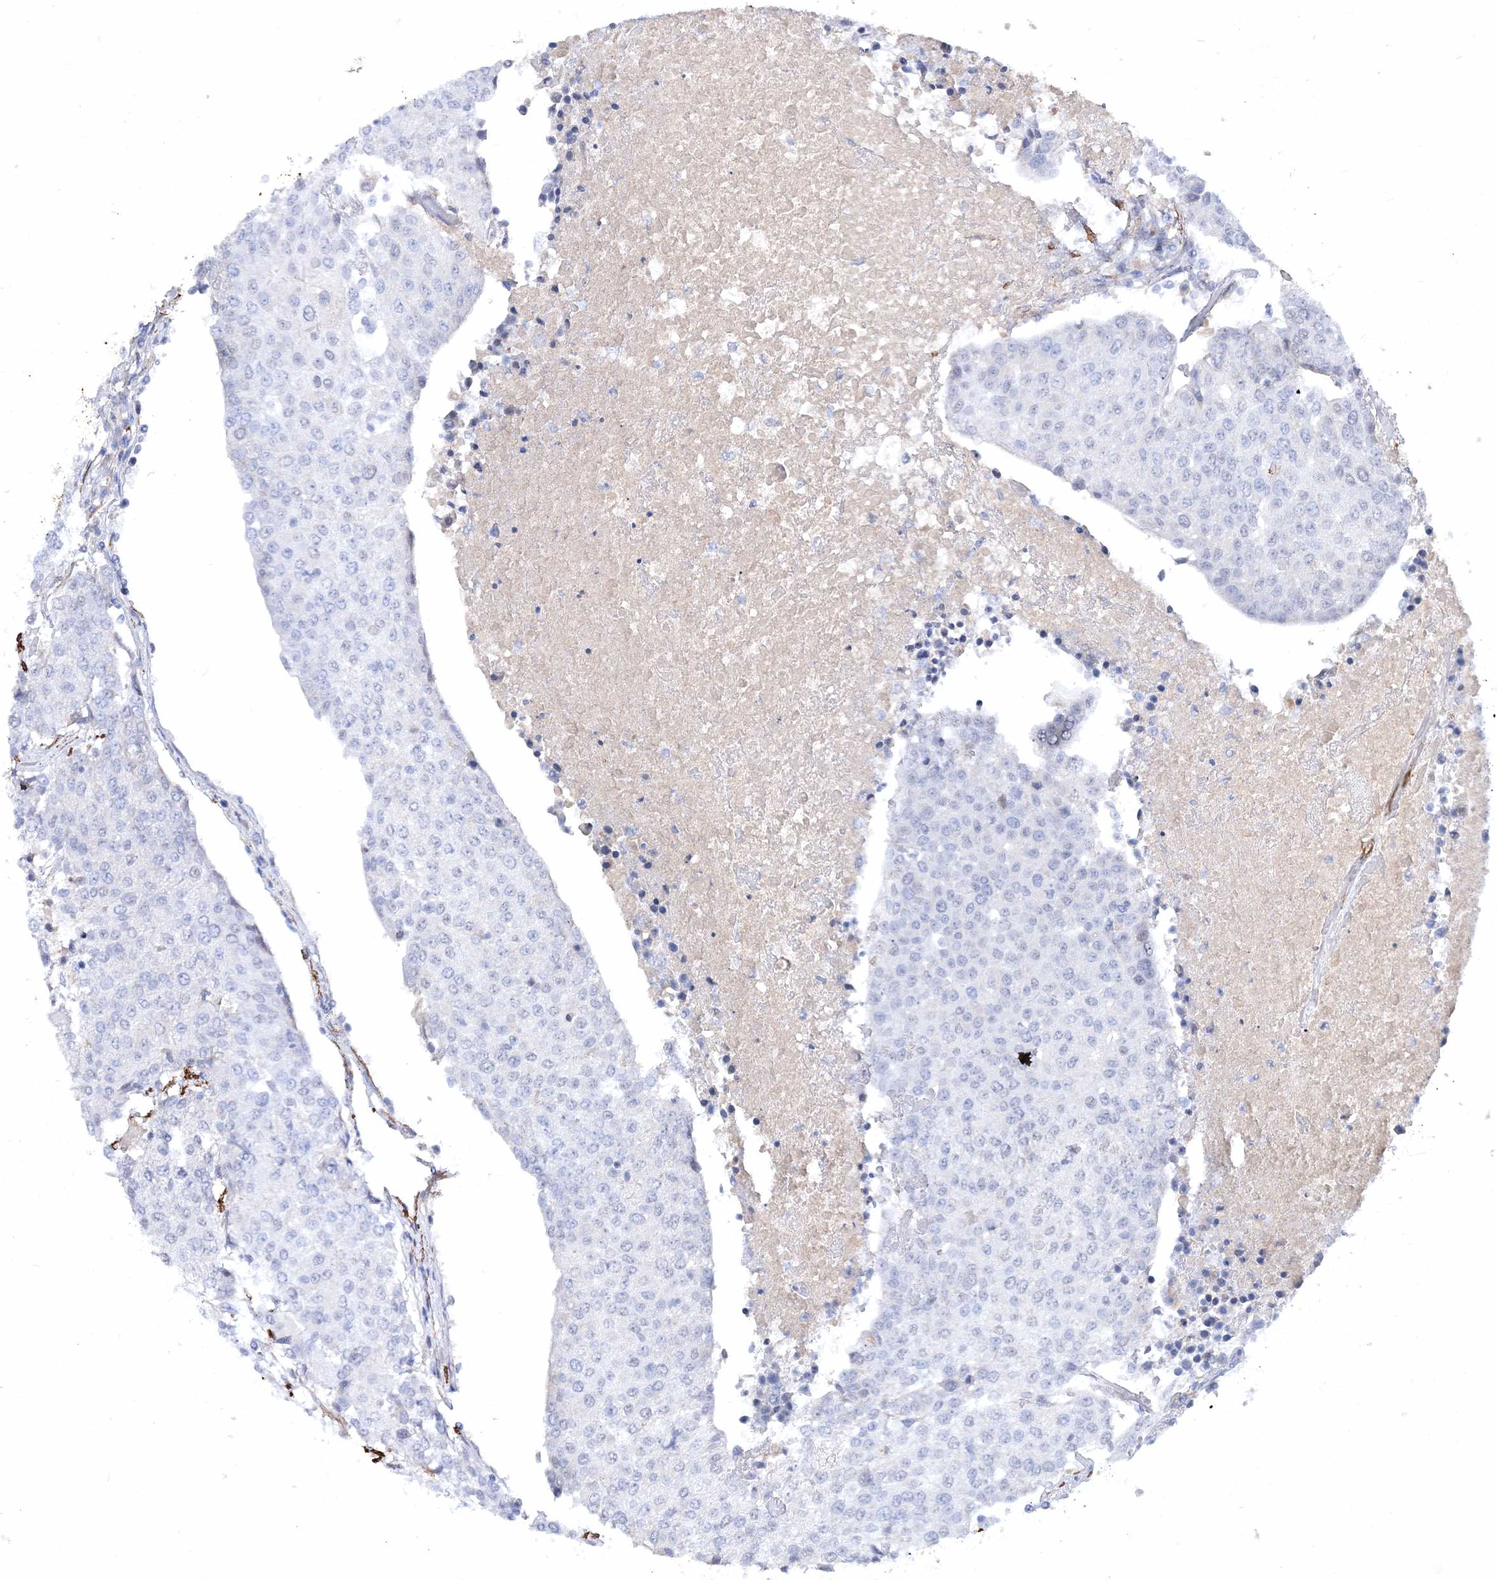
{"staining": {"intensity": "negative", "quantity": "none", "location": "none"}, "tissue": "urothelial cancer", "cell_type": "Tumor cells", "image_type": "cancer", "snomed": [{"axis": "morphology", "description": "Urothelial carcinoma, High grade"}, {"axis": "topography", "description": "Urinary bladder"}], "caption": "DAB (3,3'-diaminobenzidine) immunohistochemical staining of human urothelial cancer demonstrates no significant positivity in tumor cells.", "gene": "RTN2", "patient": {"sex": "female", "age": 85}}